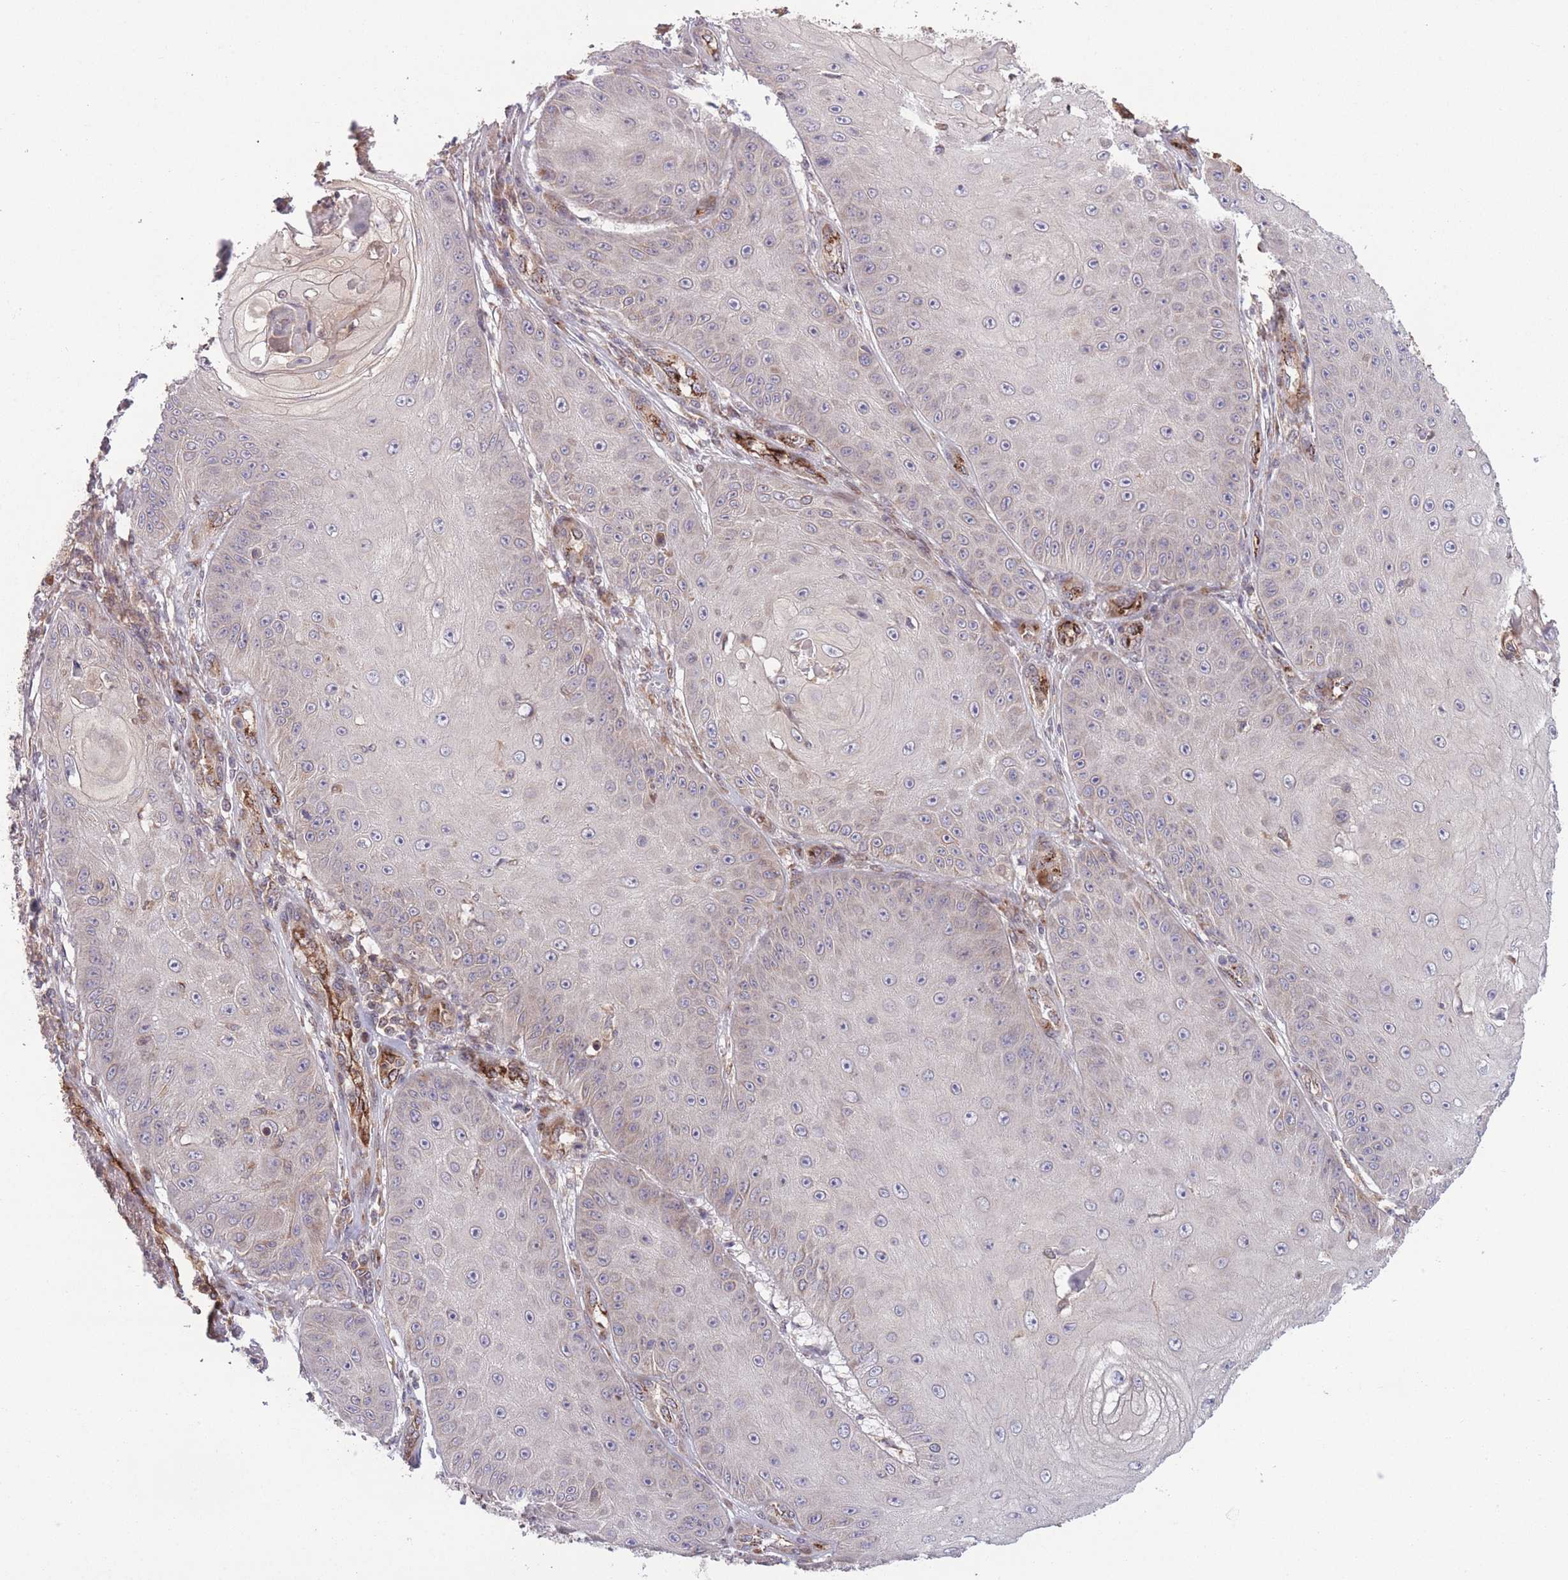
{"staining": {"intensity": "negative", "quantity": "none", "location": "none"}, "tissue": "skin cancer", "cell_type": "Tumor cells", "image_type": "cancer", "snomed": [{"axis": "morphology", "description": "Squamous cell carcinoma, NOS"}, {"axis": "topography", "description": "Skin"}], "caption": "The micrograph exhibits no significant positivity in tumor cells of skin cancer. (Stains: DAB immunohistochemistry with hematoxylin counter stain, Microscopy: brightfield microscopy at high magnification).", "gene": "CISH", "patient": {"sex": "male", "age": 70}}